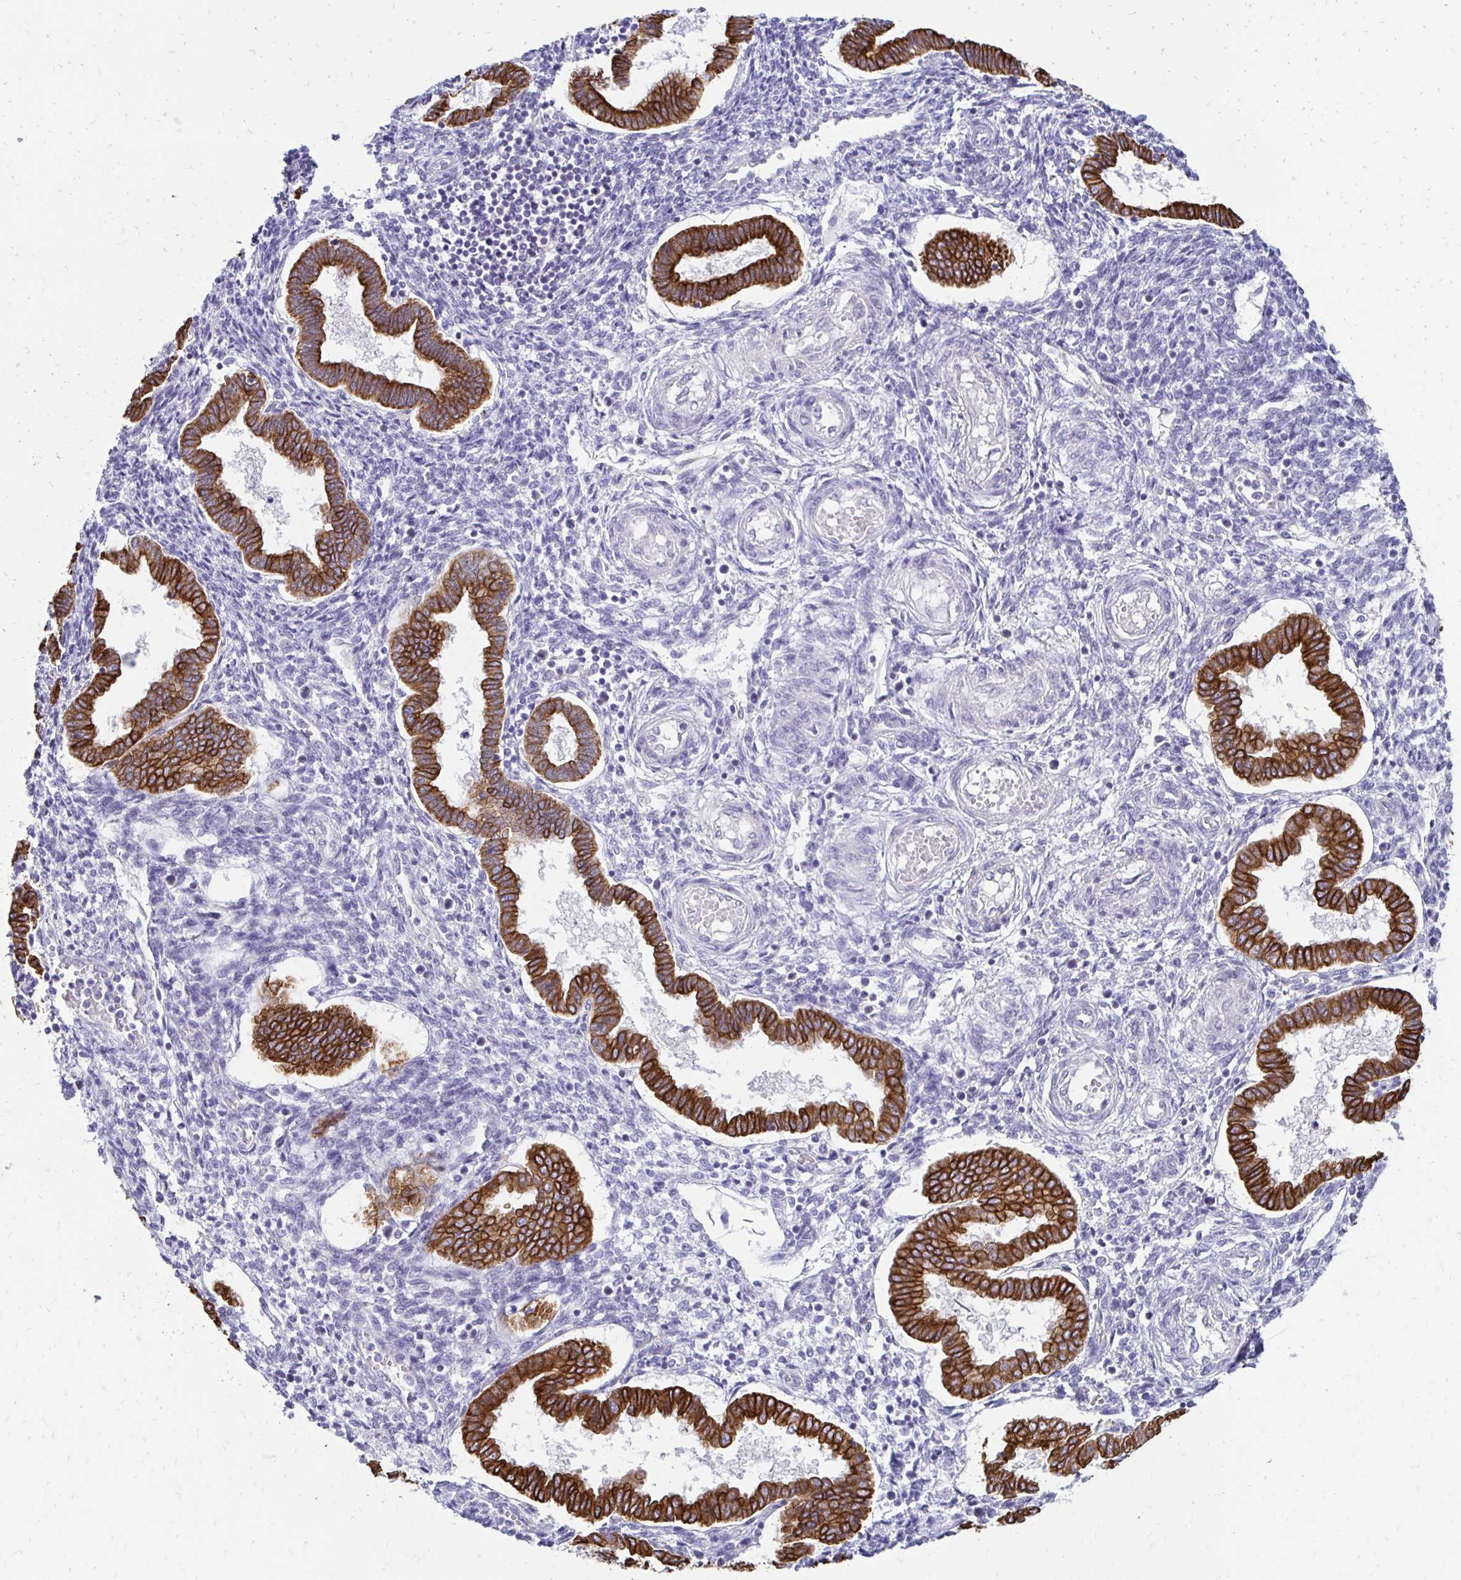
{"staining": {"intensity": "negative", "quantity": "none", "location": "none"}, "tissue": "endometrium", "cell_type": "Cells in endometrial stroma", "image_type": "normal", "snomed": [{"axis": "morphology", "description": "Normal tissue, NOS"}, {"axis": "topography", "description": "Endometrium"}], "caption": "A high-resolution photomicrograph shows IHC staining of normal endometrium, which displays no significant positivity in cells in endometrial stroma. (DAB (3,3'-diaminobenzidine) immunohistochemistry, high magnification).", "gene": "C1QTNF2", "patient": {"sex": "female", "age": 24}}